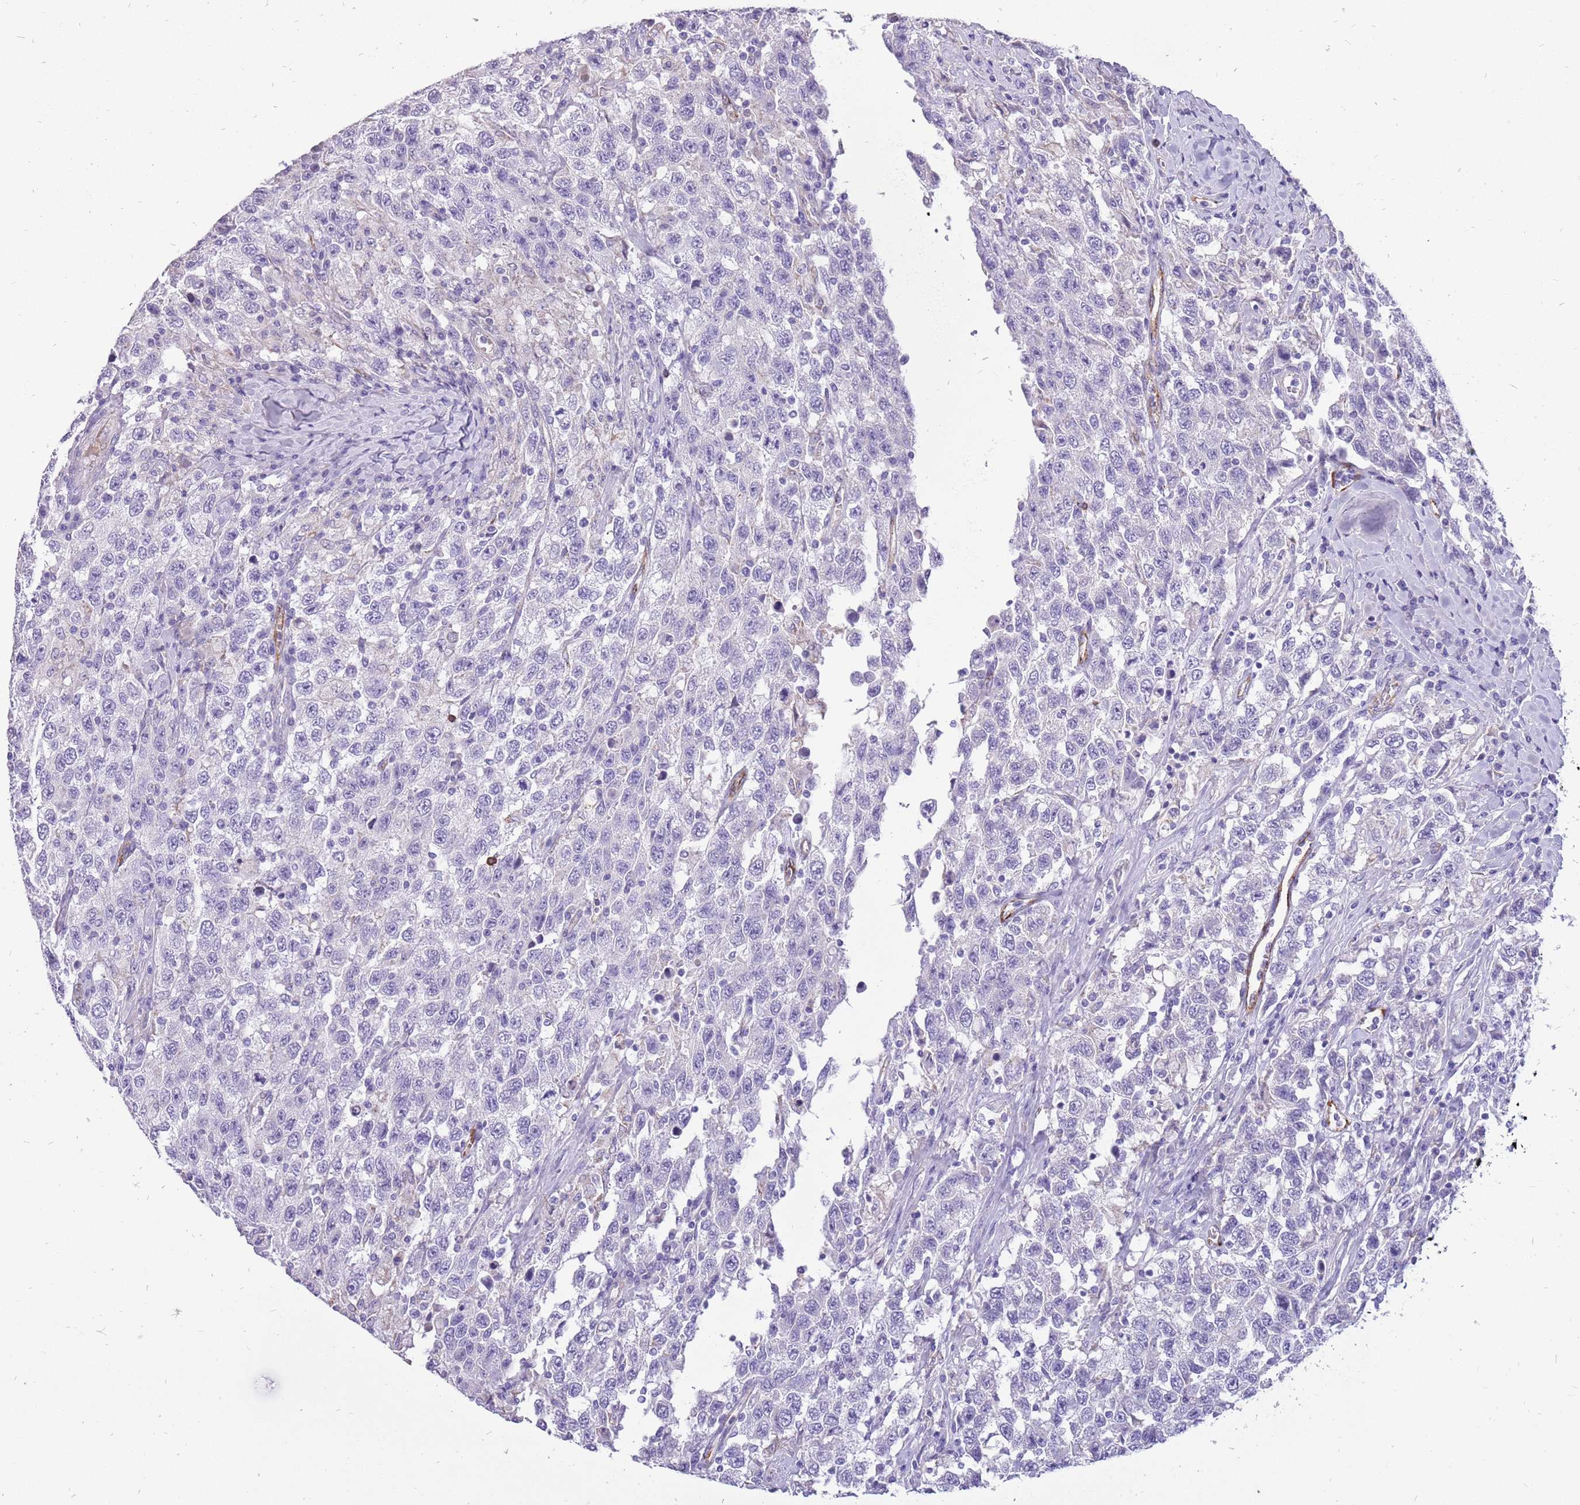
{"staining": {"intensity": "negative", "quantity": "none", "location": "none"}, "tissue": "testis cancer", "cell_type": "Tumor cells", "image_type": "cancer", "snomed": [{"axis": "morphology", "description": "Seminoma, NOS"}, {"axis": "topography", "description": "Testis"}], "caption": "This histopathology image is of testis seminoma stained with immunohistochemistry to label a protein in brown with the nuclei are counter-stained blue. There is no staining in tumor cells.", "gene": "PCNX1", "patient": {"sex": "male", "age": 65}}